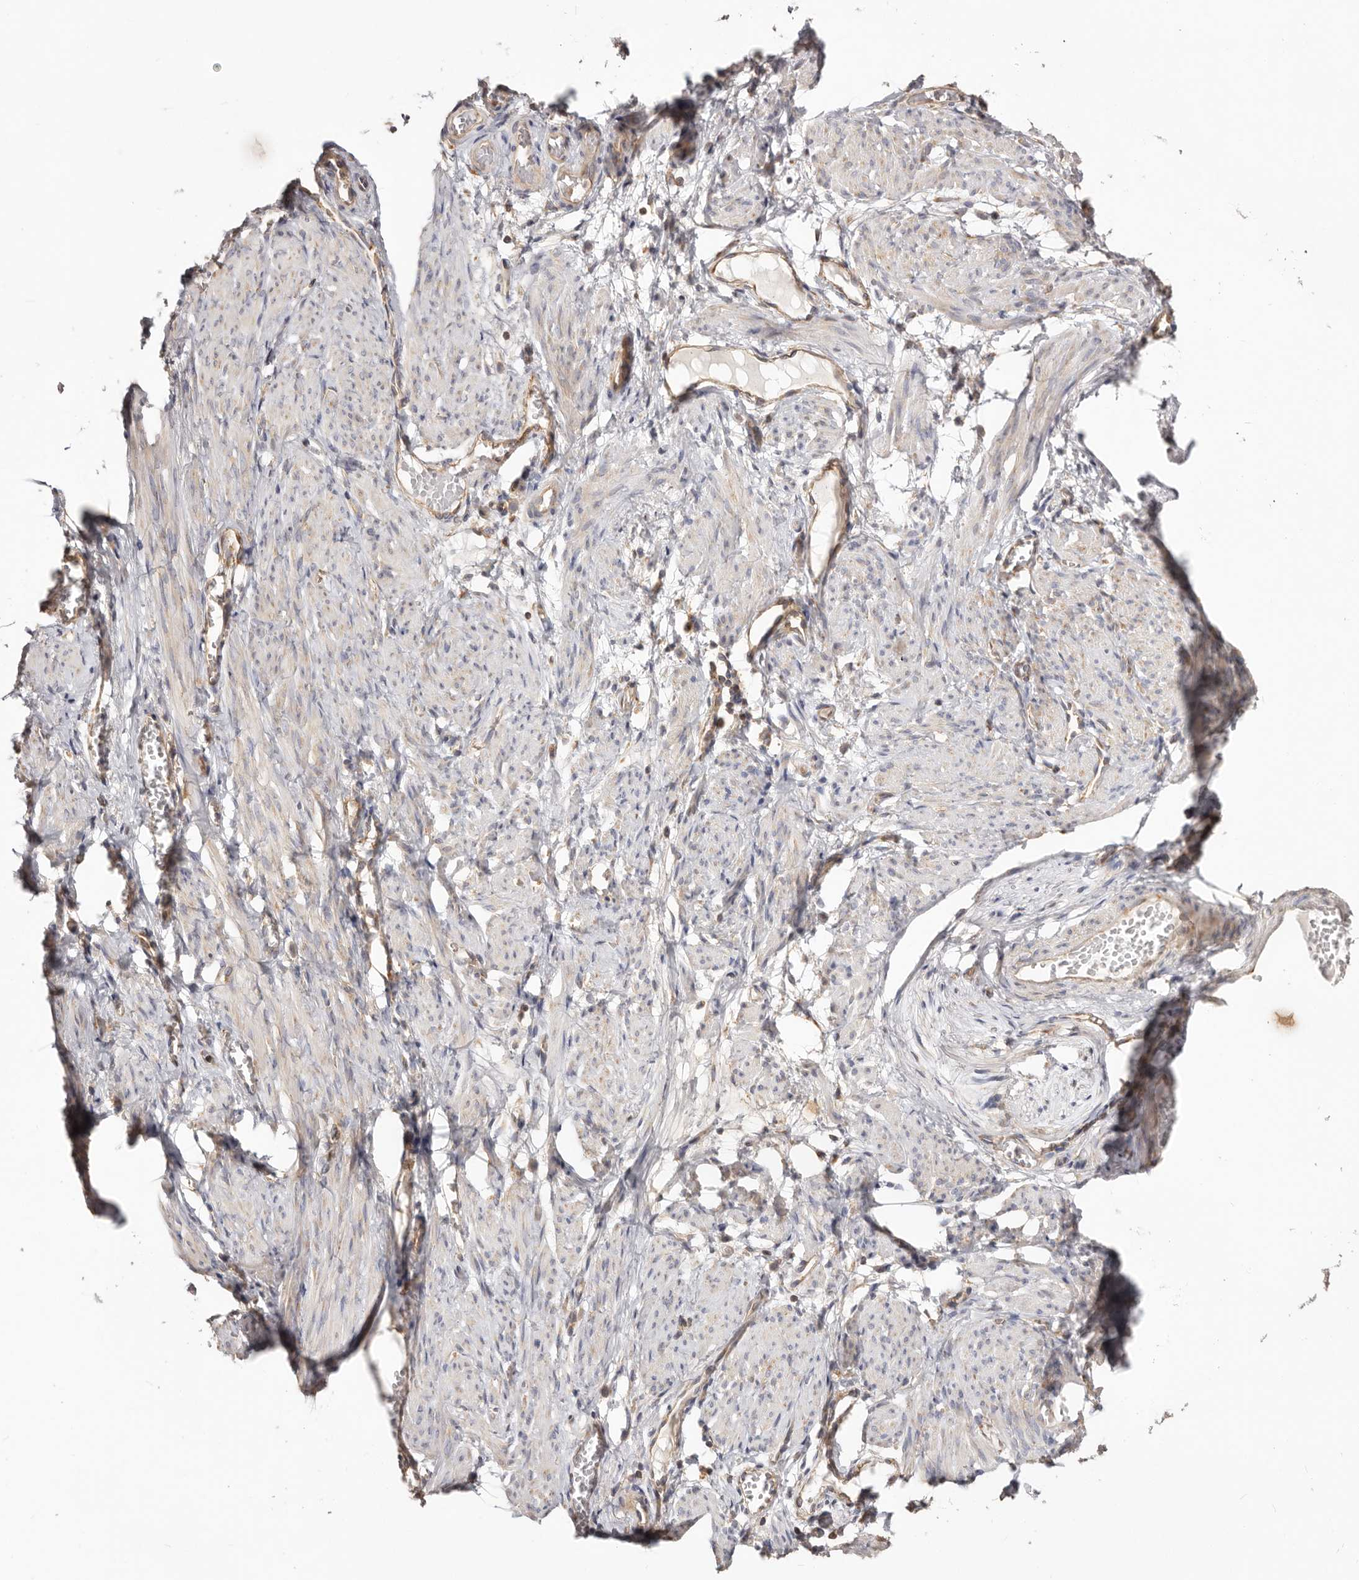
{"staining": {"intensity": "weak", "quantity": ">75%", "location": "cytoplasmic/membranous"}, "tissue": "adipose tissue", "cell_type": "Adipocytes", "image_type": "normal", "snomed": [{"axis": "morphology", "description": "Normal tissue, NOS"}, {"axis": "topography", "description": "Smooth muscle"}, {"axis": "topography", "description": "Peripheral nerve tissue"}], "caption": "IHC photomicrograph of normal adipose tissue: adipose tissue stained using immunohistochemistry (IHC) demonstrates low levels of weak protein expression localized specifically in the cytoplasmic/membranous of adipocytes, appearing as a cytoplasmic/membranous brown color.", "gene": "EPRS1", "patient": {"sex": "female", "age": 39}}